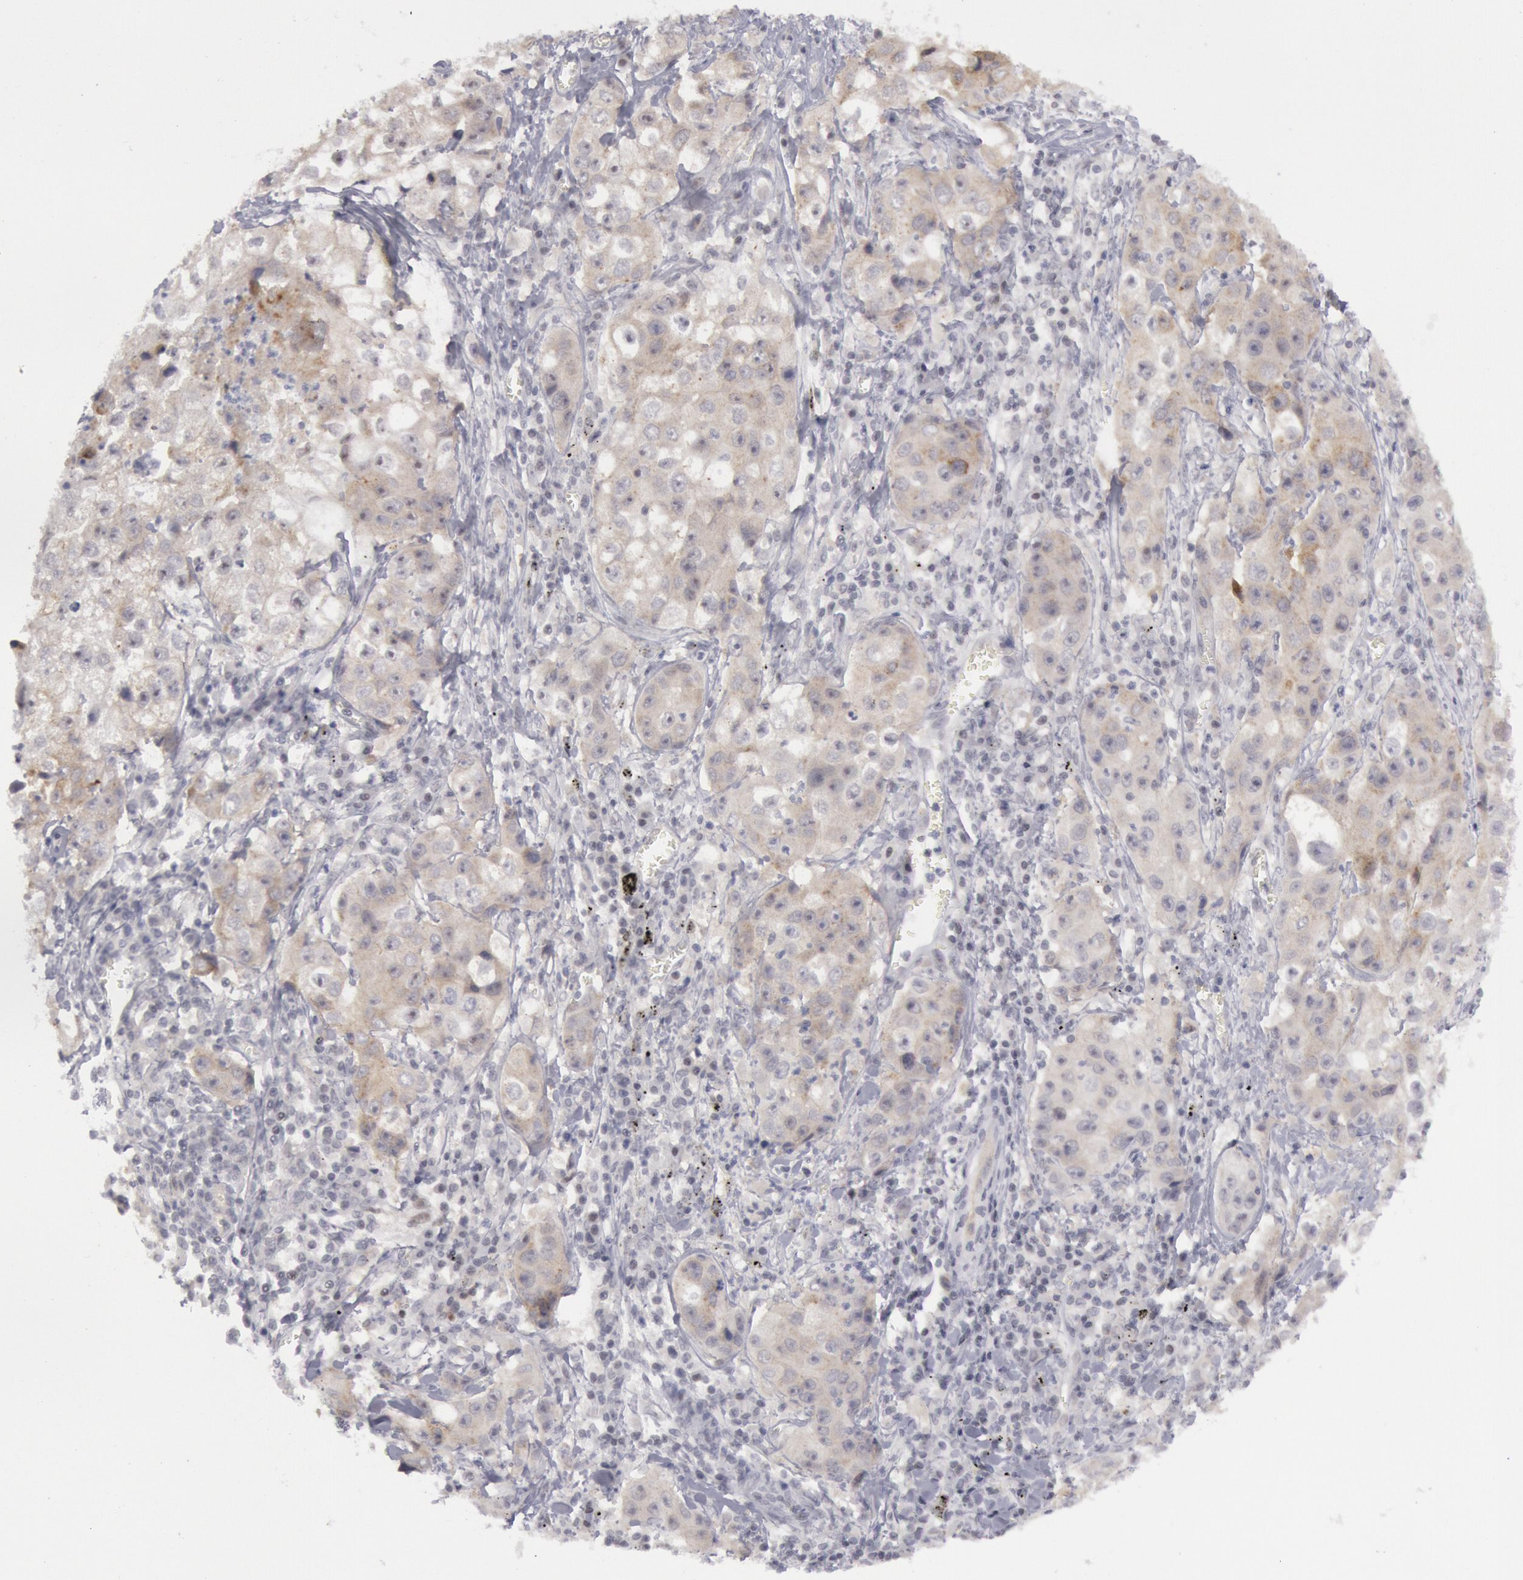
{"staining": {"intensity": "weak", "quantity": ">75%", "location": "cytoplasmic/membranous"}, "tissue": "lung cancer", "cell_type": "Tumor cells", "image_type": "cancer", "snomed": [{"axis": "morphology", "description": "Squamous cell carcinoma, NOS"}, {"axis": "topography", "description": "Lung"}], "caption": "This photomicrograph demonstrates lung cancer (squamous cell carcinoma) stained with IHC to label a protein in brown. The cytoplasmic/membranous of tumor cells show weak positivity for the protein. Nuclei are counter-stained blue.", "gene": "JOSD1", "patient": {"sex": "male", "age": 64}}